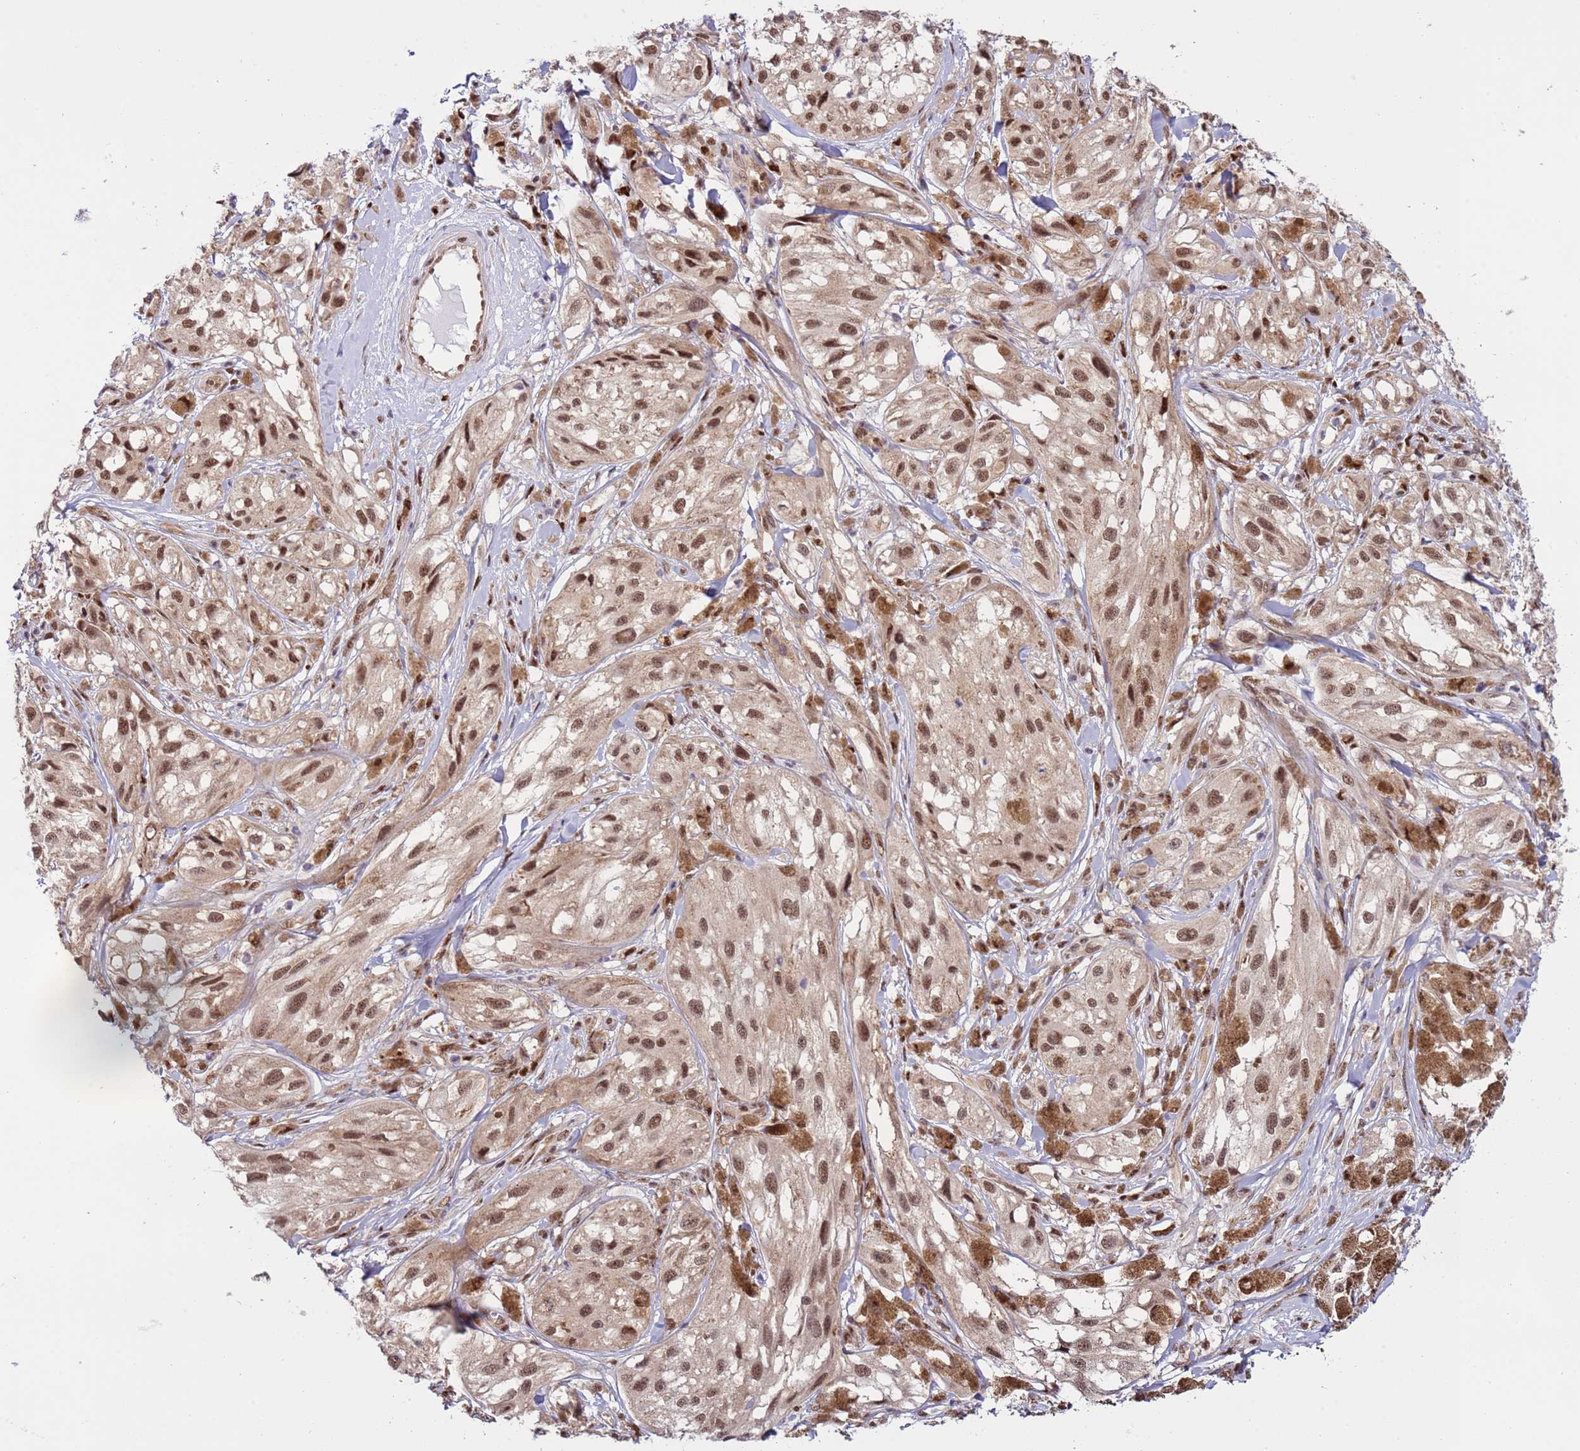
{"staining": {"intensity": "moderate", "quantity": ">75%", "location": "nuclear"}, "tissue": "melanoma", "cell_type": "Tumor cells", "image_type": "cancer", "snomed": [{"axis": "morphology", "description": "Malignant melanoma, NOS"}, {"axis": "topography", "description": "Skin"}], "caption": "Immunohistochemical staining of human malignant melanoma demonstrates medium levels of moderate nuclear protein positivity in about >75% of tumor cells. The protein is shown in brown color, while the nuclei are stained blue.", "gene": "PRPF6", "patient": {"sex": "male", "age": 88}}